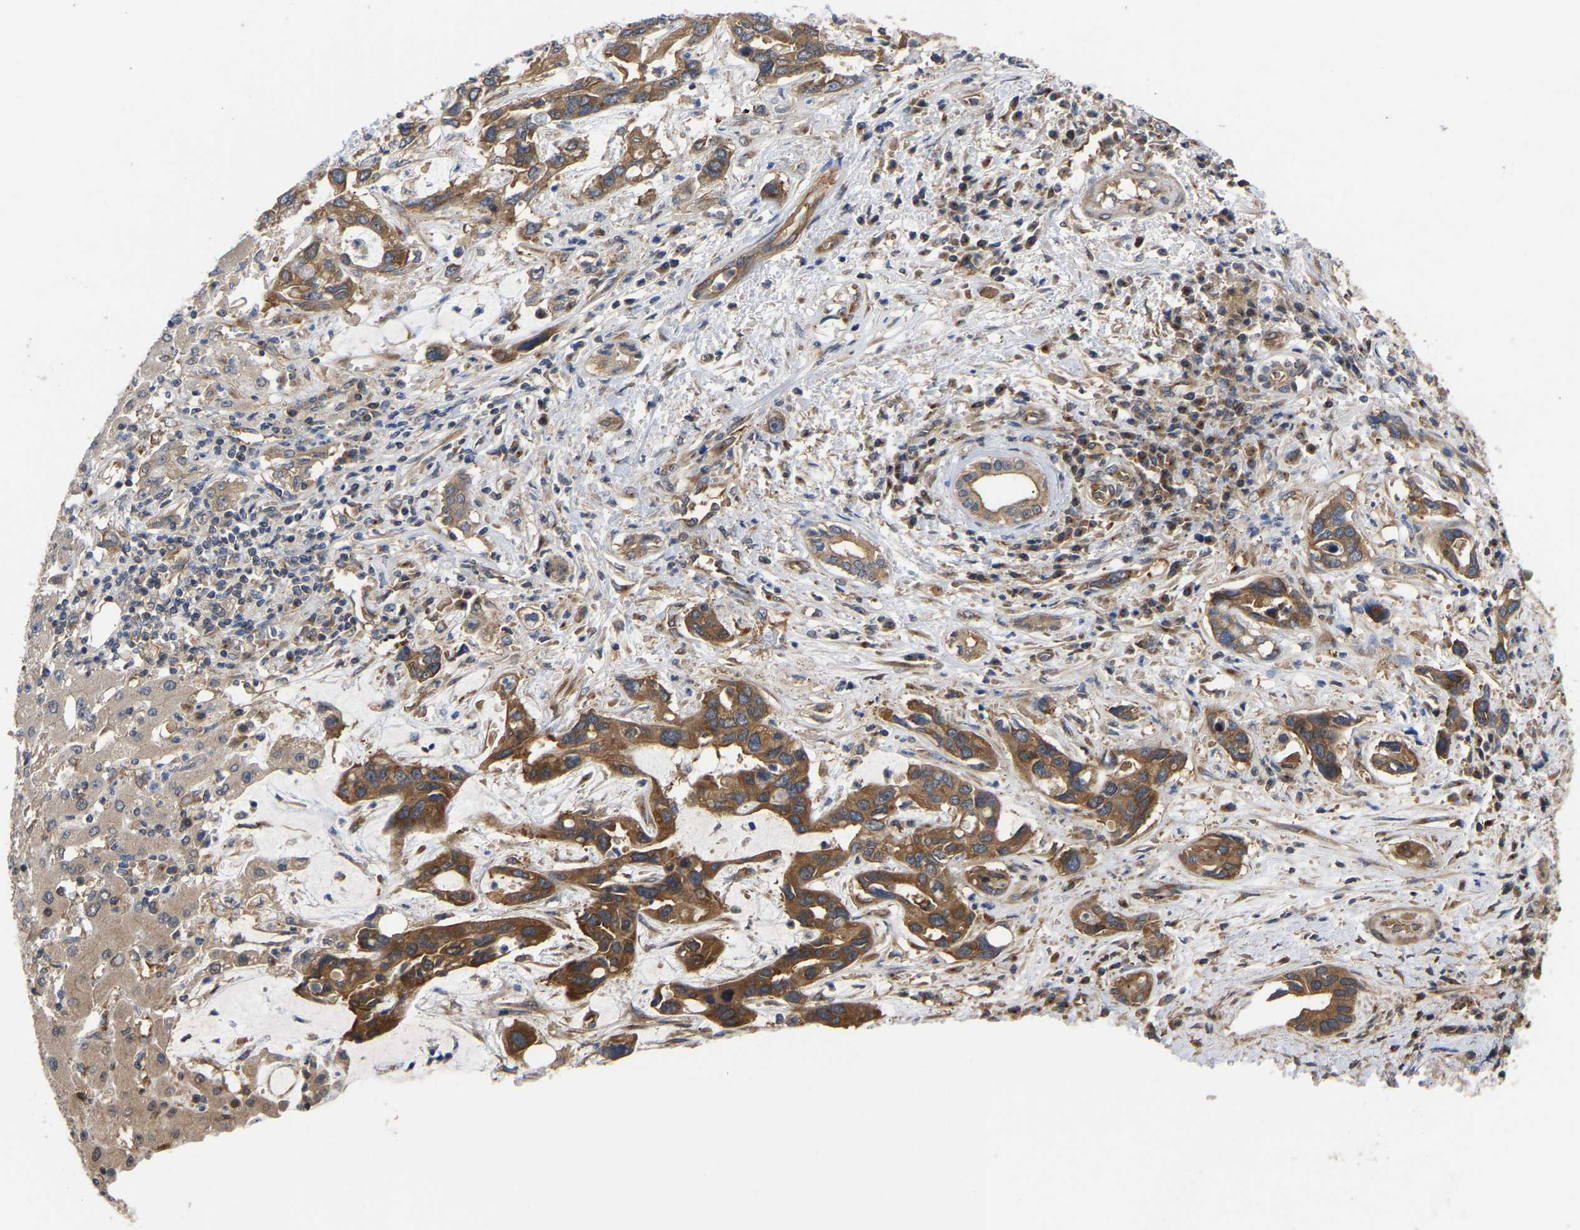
{"staining": {"intensity": "moderate", "quantity": ">75%", "location": "cytoplasmic/membranous"}, "tissue": "liver cancer", "cell_type": "Tumor cells", "image_type": "cancer", "snomed": [{"axis": "morphology", "description": "Cholangiocarcinoma"}, {"axis": "topography", "description": "Liver"}], "caption": "A brown stain highlights moderate cytoplasmic/membranous positivity of a protein in liver cholangiocarcinoma tumor cells.", "gene": "LAPTM4B", "patient": {"sex": "female", "age": 65}}